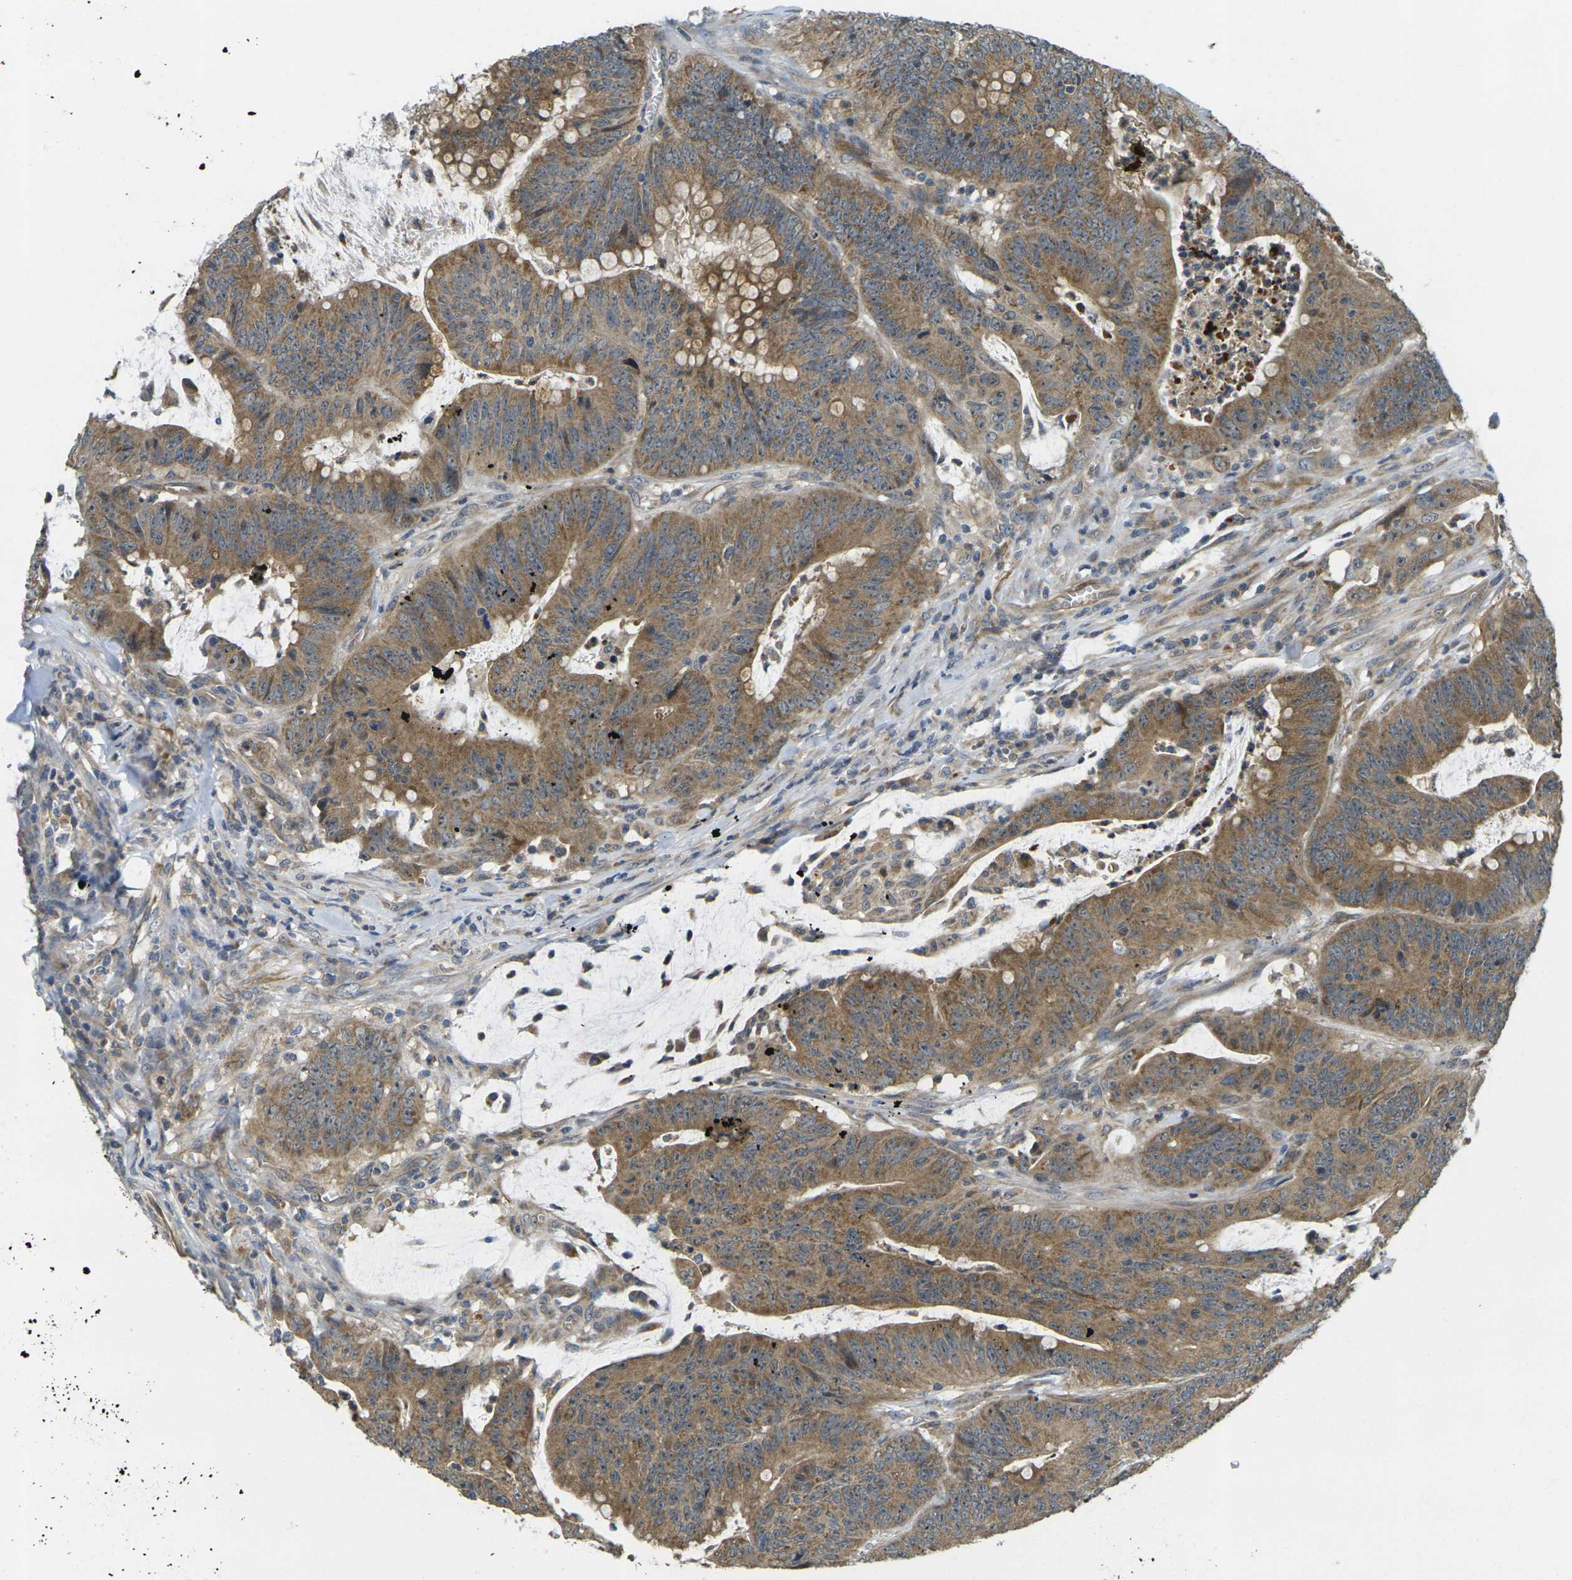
{"staining": {"intensity": "moderate", "quantity": ">75%", "location": "cytoplasmic/membranous"}, "tissue": "colorectal cancer", "cell_type": "Tumor cells", "image_type": "cancer", "snomed": [{"axis": "morphology", "description": "Adenocarcinoma, NOS"}, {"axis": "topography", "description": "Colon"}], "caption": "Brown immunohistochemical staining in colorectal cancer (adenocarcinoma) reveals moderate cytoplasmic/membranous positivity in about >75% of tumor cells. (DAB IHC, brown staining for protein, blue staining for nuclei).", "gene": "MINAR2", "patient": {"sex": "male", "age": 45}}